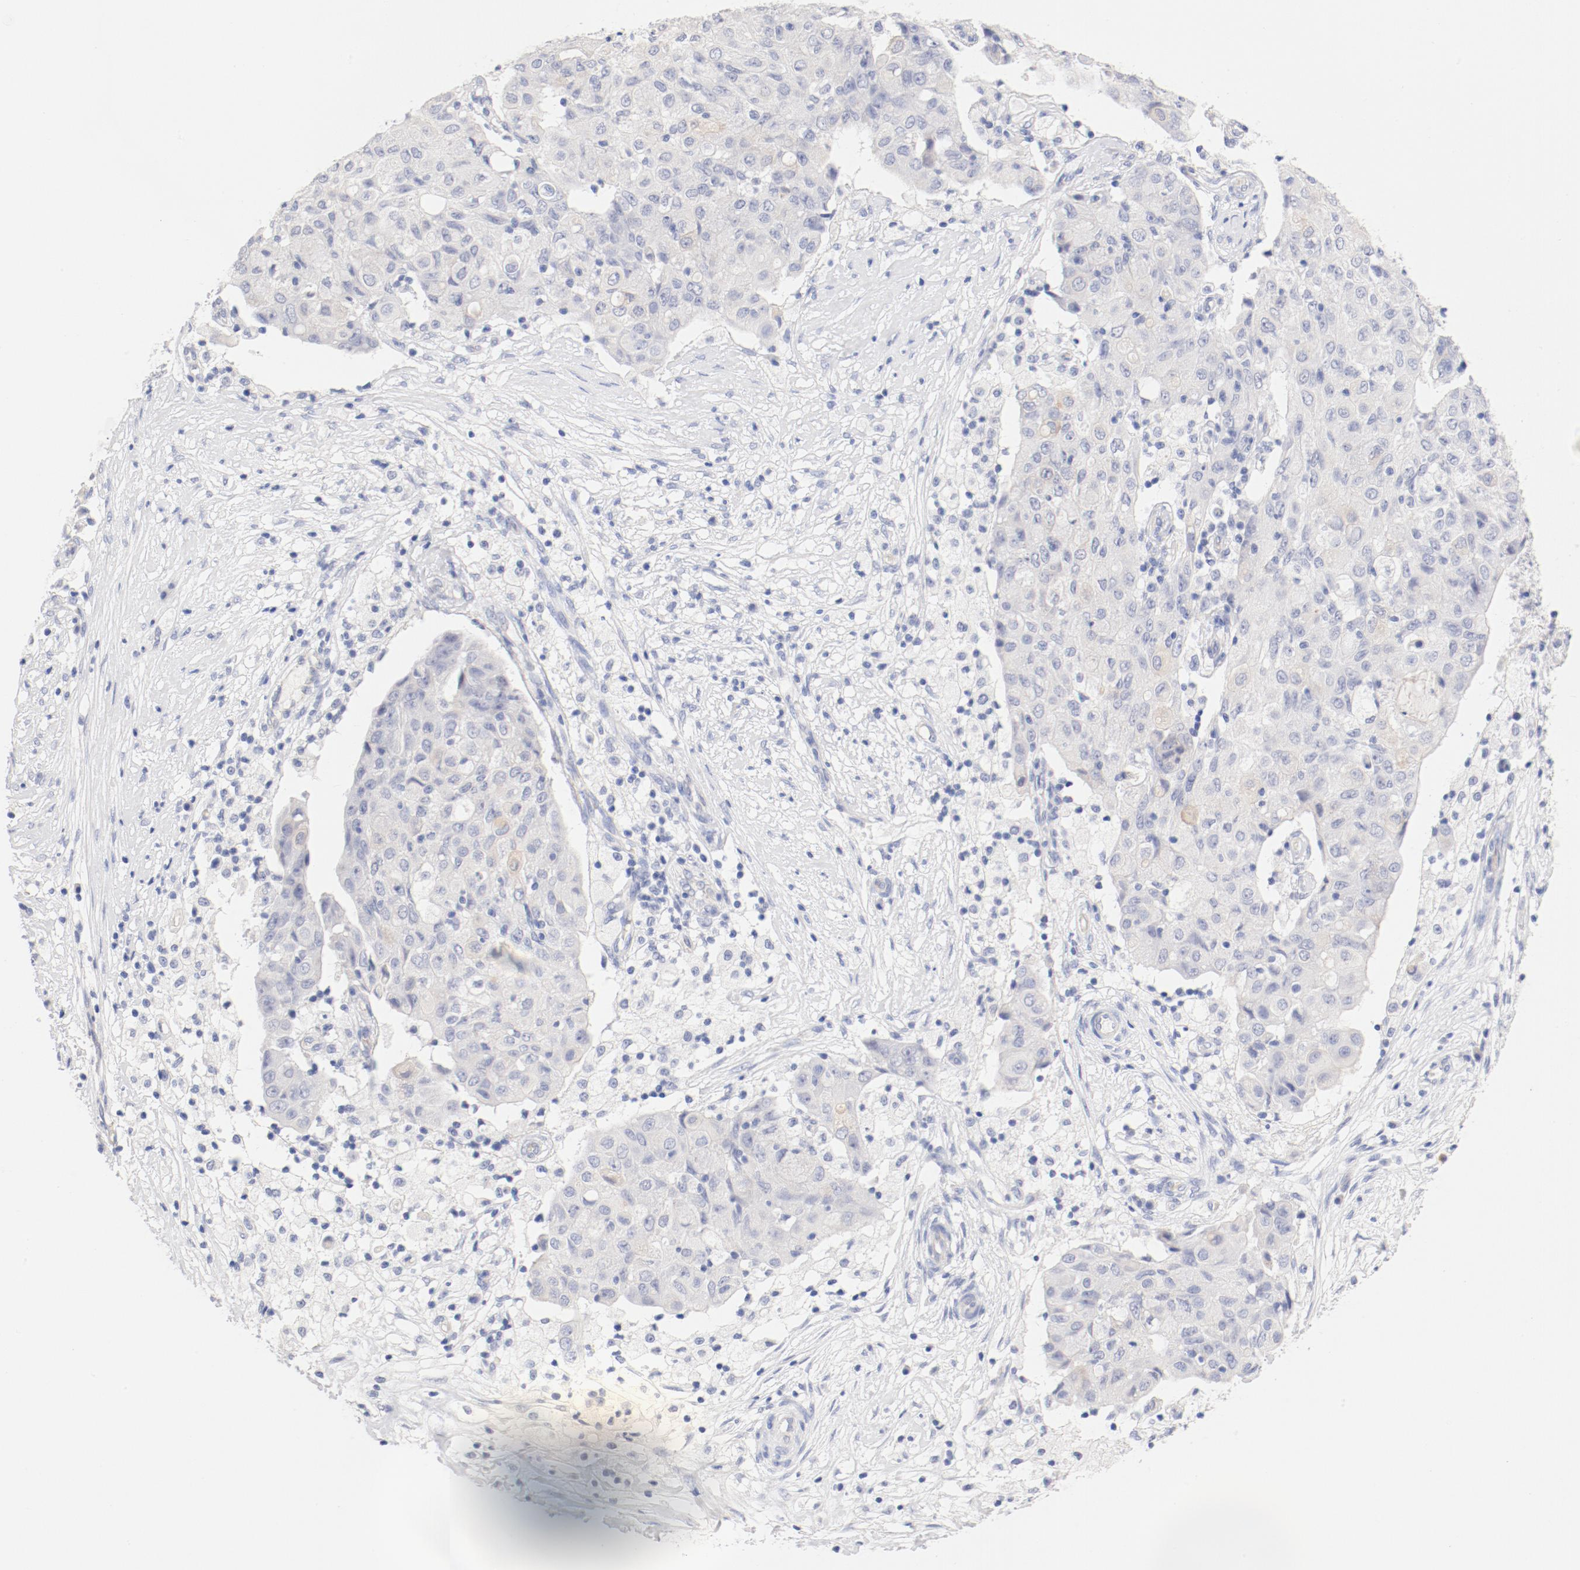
{"staining": {"intensity": "negative", "quantity": "none", "location": "none"}, "tissue": "ovarian cancer", "cell_type": "Tumor cells", "image_type": "cancer", "snomed": [{"axis": "morphology", "description": "Carcinoma, endometroid"}, {"axis": "topography", "description": "Ovary"}], "caption": "This is a photomicrograph of IHC staining of endometroid carcinoma (ovarian), which shows no expression in tumor cells. The staining was performed using DAB to visualize the protein expression in brown, while the nuclei were stained in blue with hematoxylin (Magnification: 20x).", "gene": "HOMER1", "patient": {"sex": "female", "age": 42}}